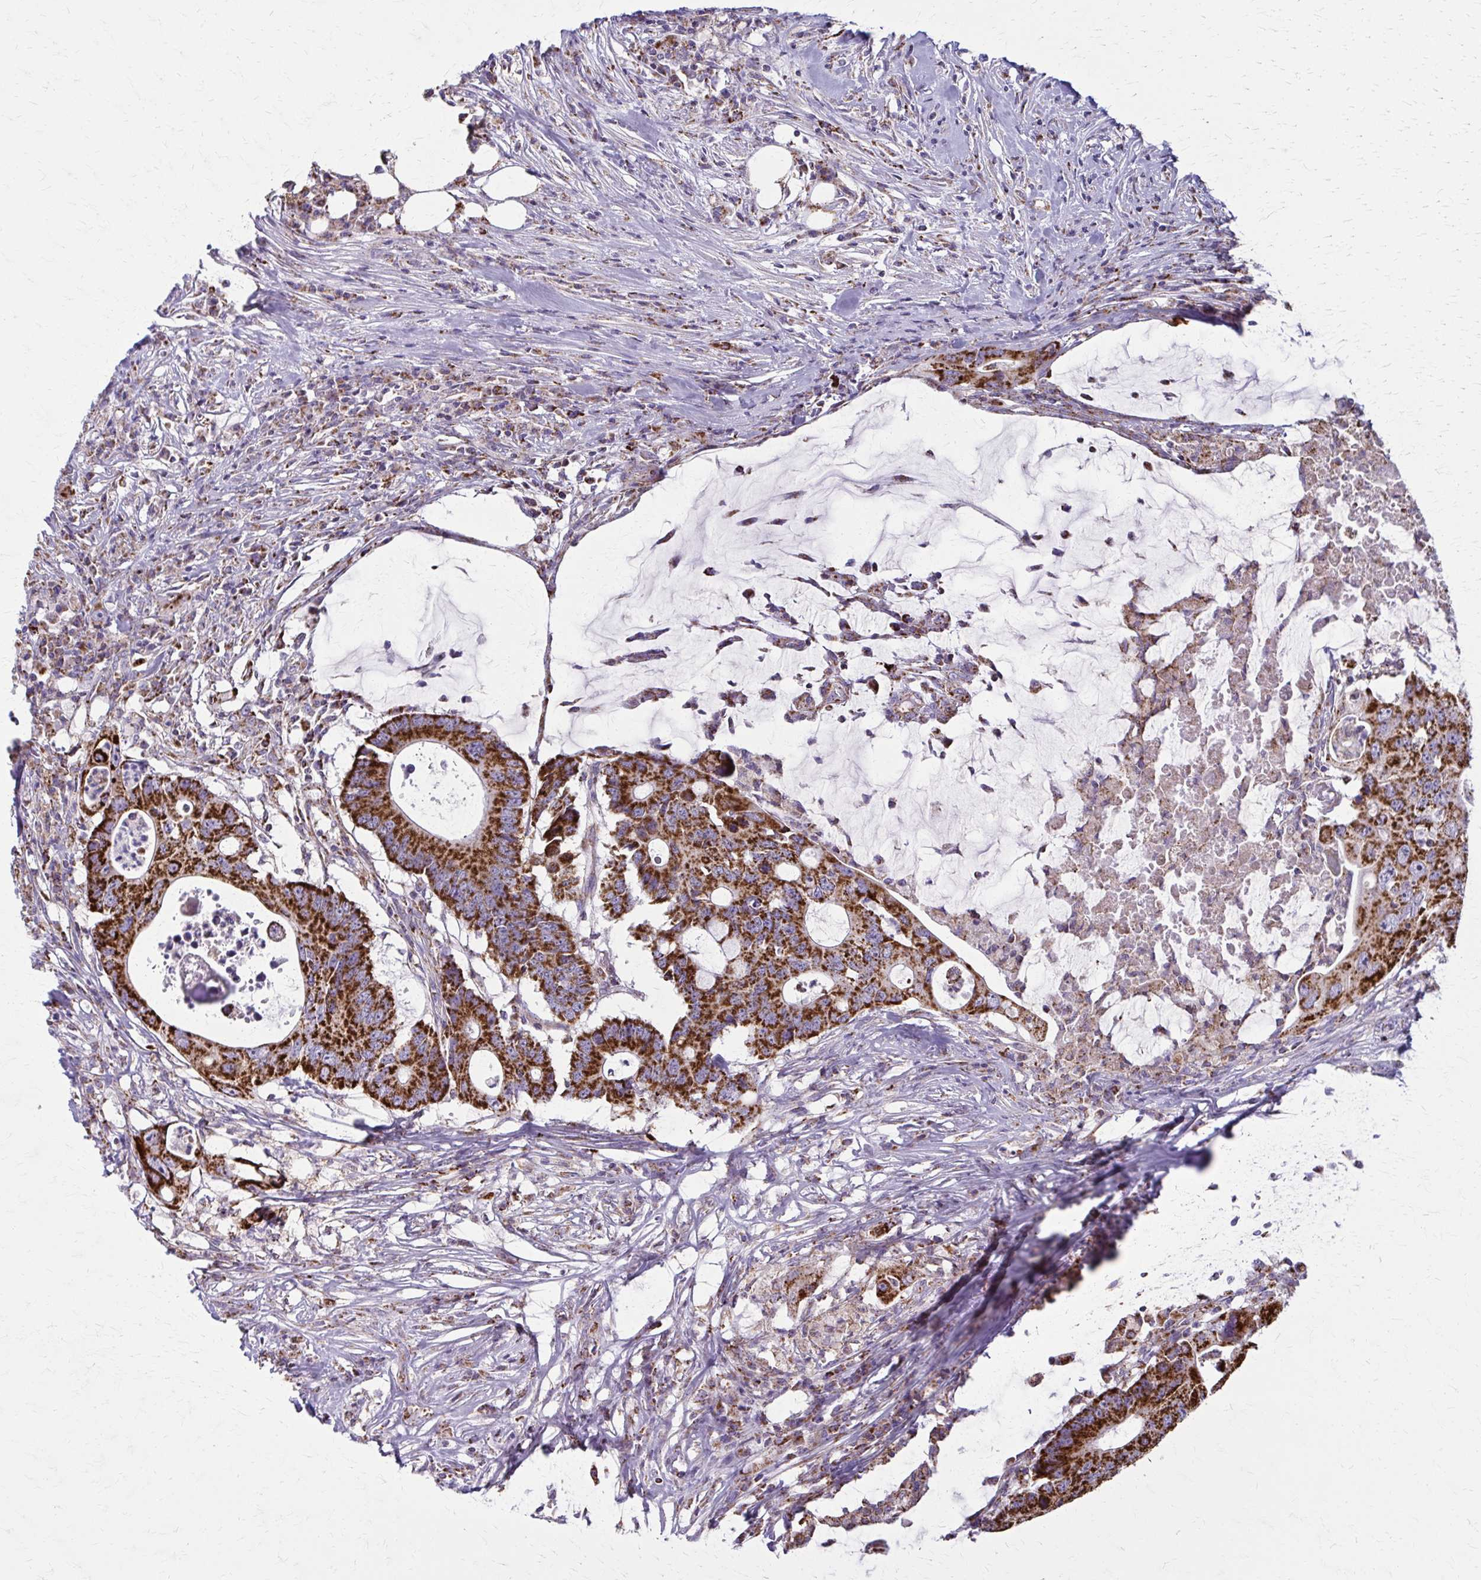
{"staining": {"intensity": "strong", "quantity": ">75%", "location": "cytoplasmic/membranous"}, "tissue": "colorectal cancer", "cell_type": "Tumor cells", "image_type": "cancer", "snomed": [{"axis": "morphology", "description": "Adenocarcinoma, NOS"}, {"axis": "topography", "description": "Colon"}], "caption": "Adenocarcinoma (colorectal) stained with a protein marker displays strong staining in tumor cells.", "gene": "TVP23A", "patient": {"sex": "male", "age": 71}}